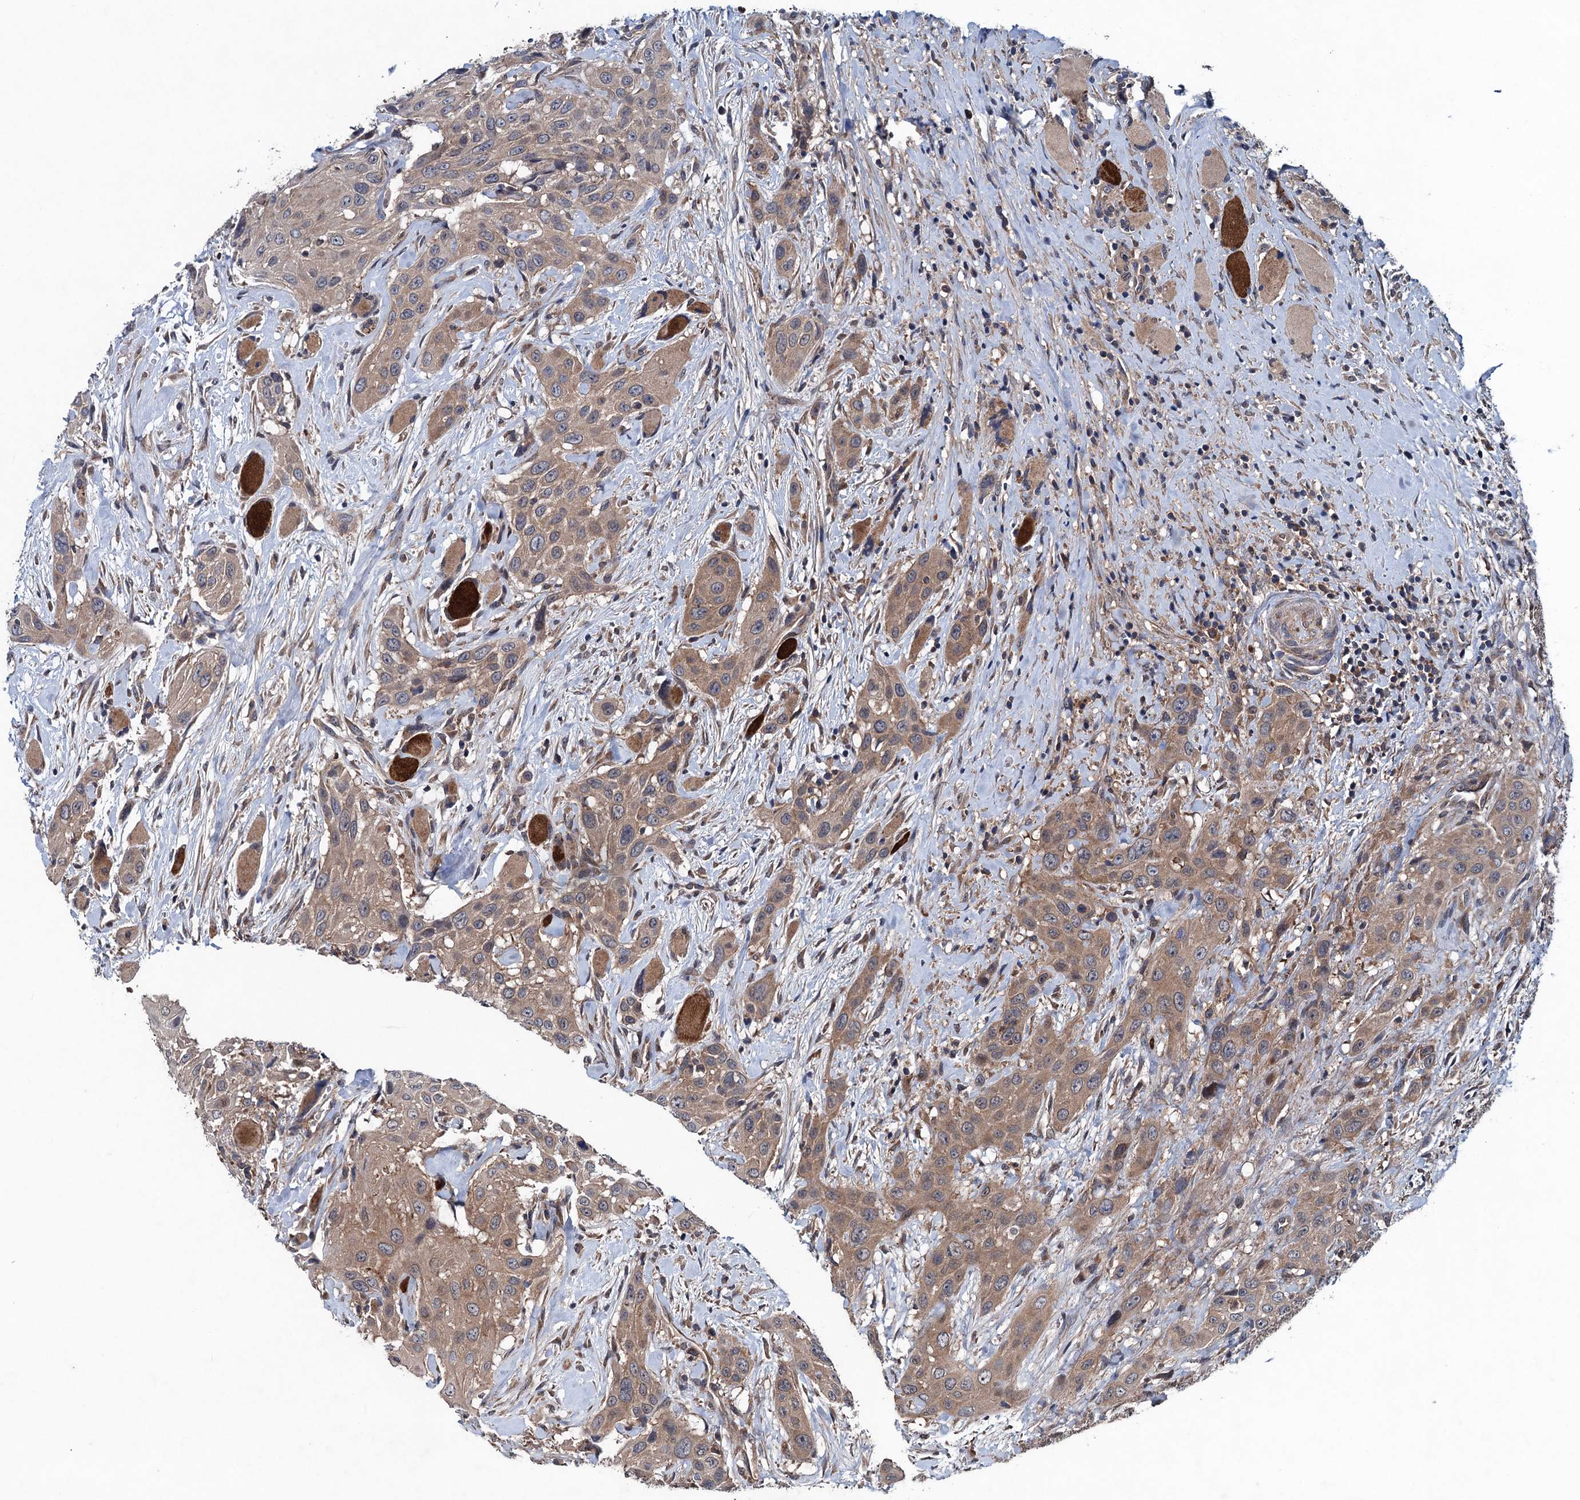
{"staining": {"intensity": "moderate", "quantity": ">75%", "location": "cytoplasmic/membranous"}, "tissue": "head and neck cancer", "cell_type": "Tumor cells", "image_type": "cancer", "snomed": [{"axis": "morphology", "description": "Squamous cell carcinoma, NOS"}, {"axis": "topography", "description": "Head-Neck"}], "caption": "Brown immunohistochemical staining in human squamous cell carcinoma (head and neck) shows moderate cytoplasmic/membranous expression in approximately >75% of tumor cells.", "gene": "BLTP3B", "patient": {"sex": "male", "age": 81}}